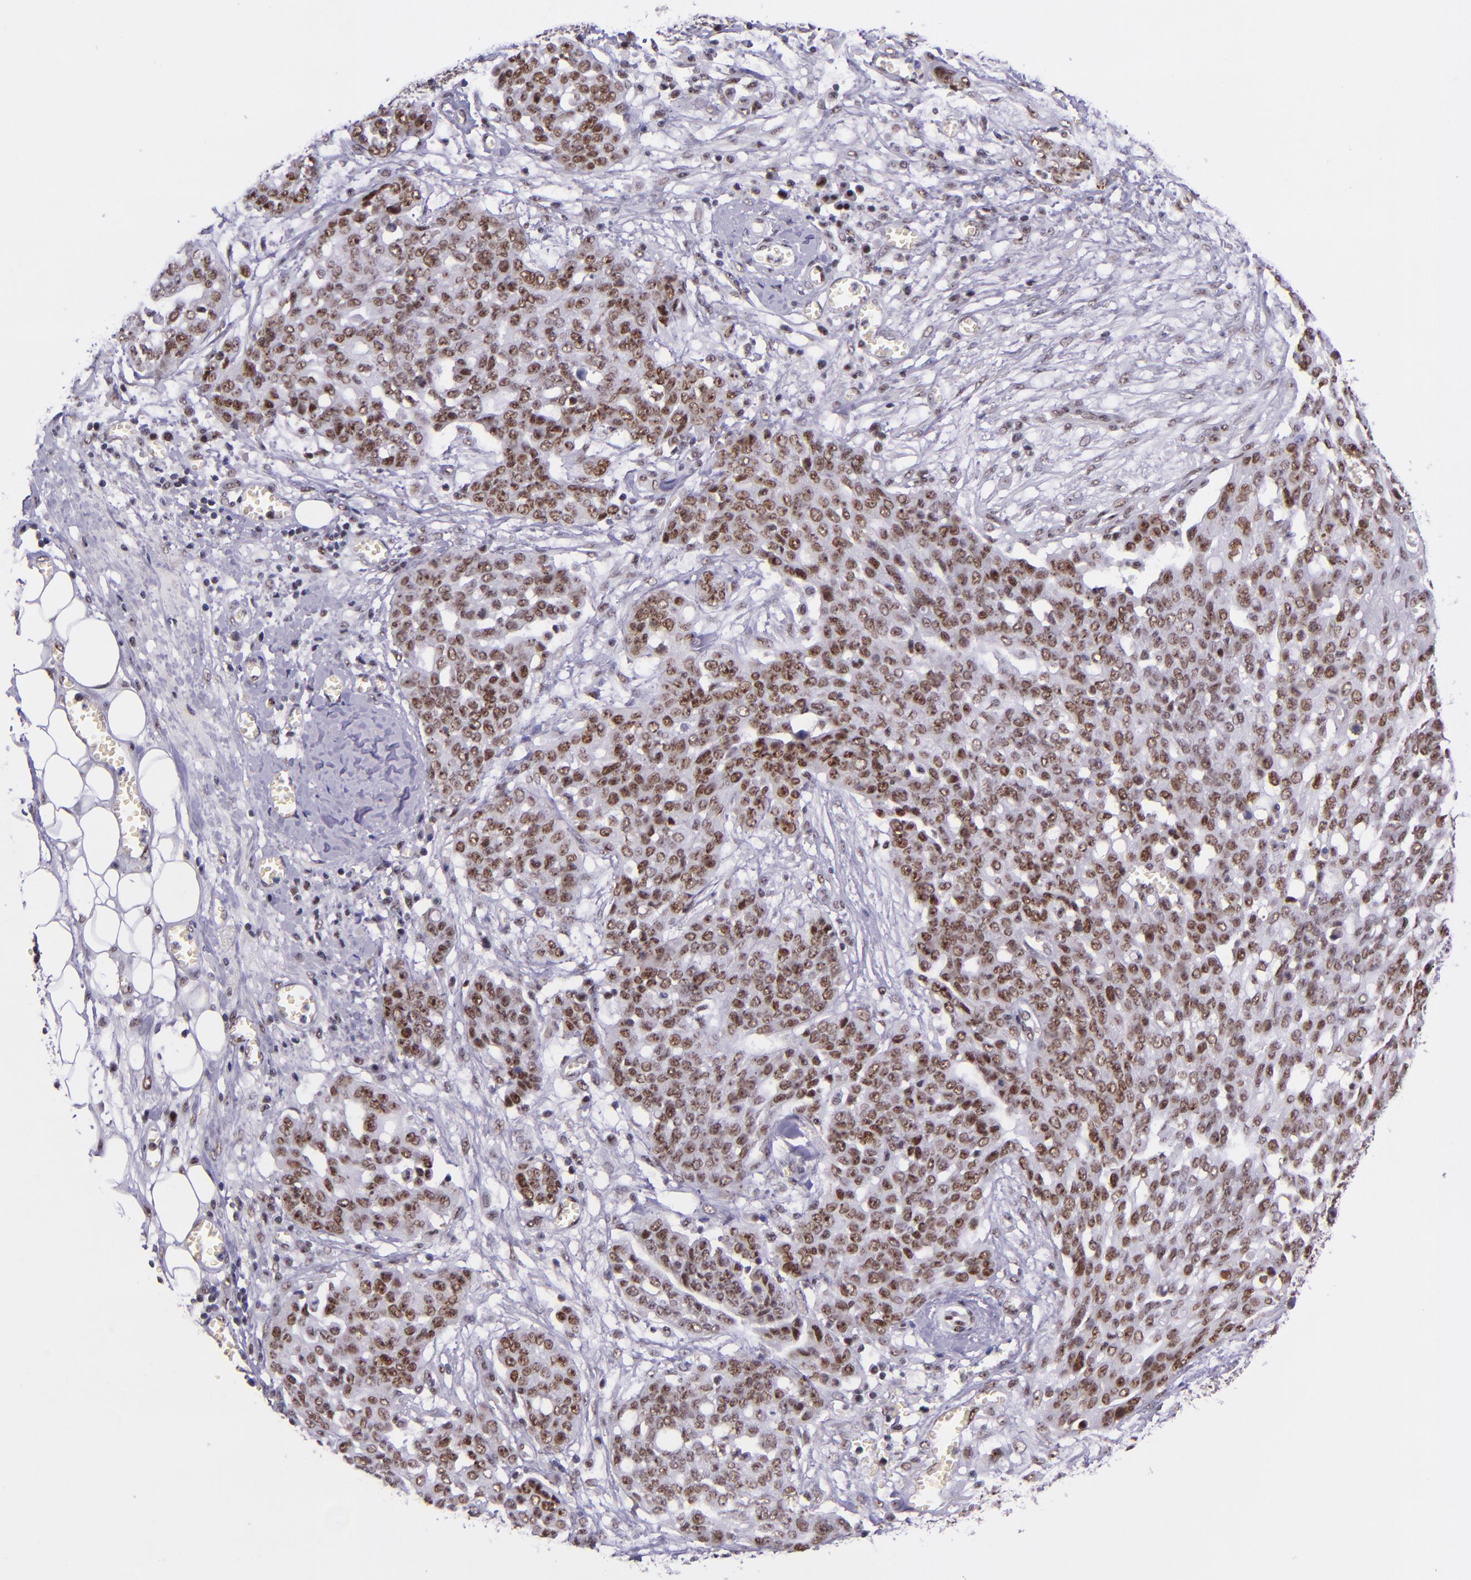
{"staining": {"intensity": "moderate", "quantity": "25%-75%", "location": "nuclear"}, "tissue": "ovarian cancer", "cell_type": "Tumor cells", "image_type": "cancer", "snomed": [{"axis": "morphology", "description": "Cystadenocarcinoma, serous, NOS"}, {"axis": "topography", "description": "Soft tissue"}, {"axis": "topography", "description": "Ovary"}], "caption": "Immunohistochemistry histopathology image of neoplastic tissue: serous cystadenocarcinoma (ovarian) stained using immunohistochemistry (IHC) demonstrates medium levels of moderate protein expression localized specifically in the nuclear of tumor cells, appearing as a nuclear brown color.", "gene": "GPKOW", "patient": {"sex": "female", "age": 57}}